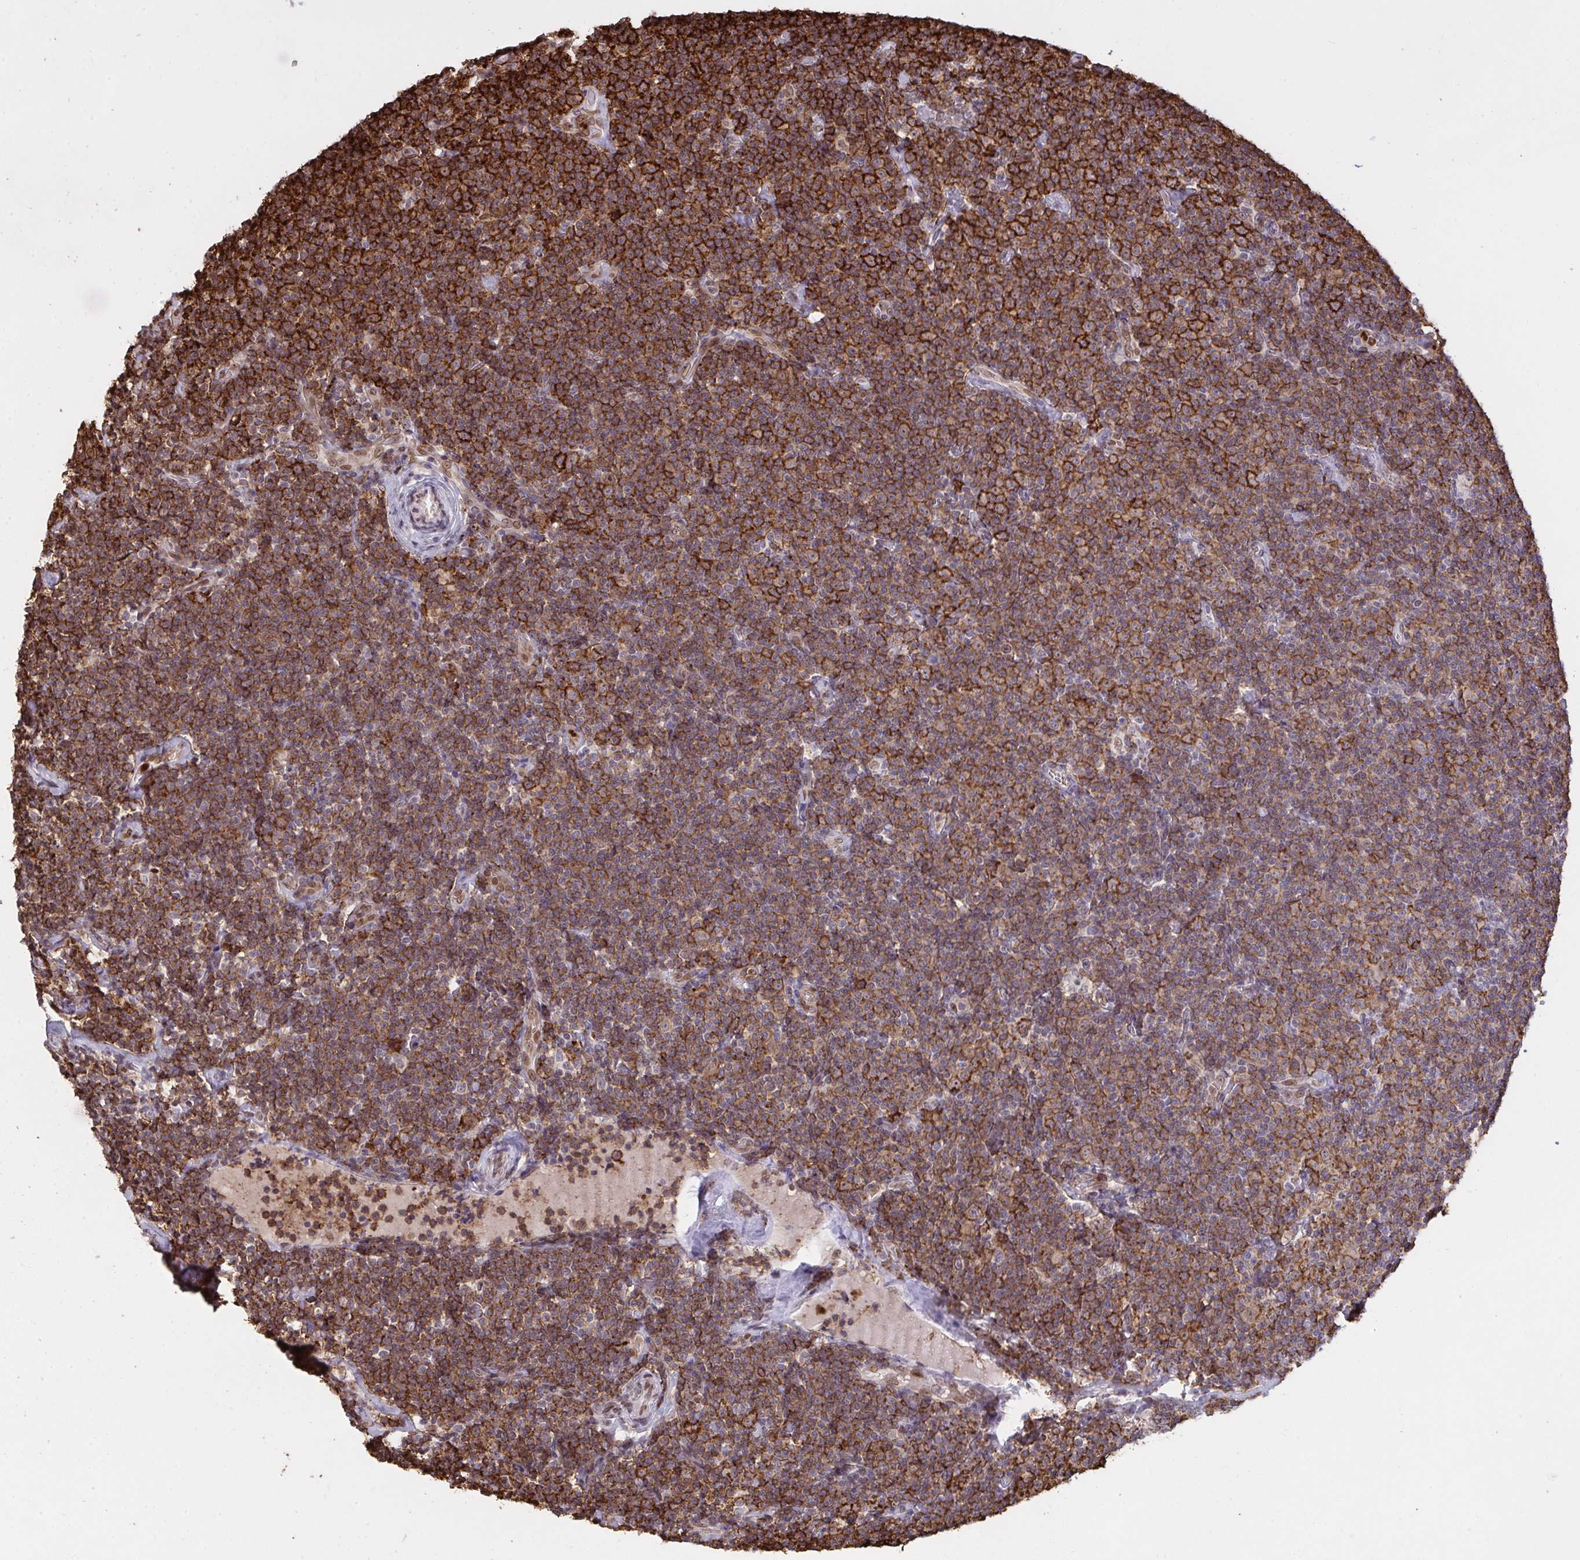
{"staining": {"intensity": "strong", "quantity": ">75%", "location": "cytoplasmic/membranous"}, "tissue": "lymphoma", "cell_type": "Tumor cells", "image_type": "cancer", "snomed": [{"axis": "morphology", "description": "Malignant lymphoma, non-Hodgkin's type, Low grade"}, {"axis": "topography", "description": "Lymph node"}], "caption": "Lymphoma tissue demonstrates strong cytoplasmic/membranous positivity in about >75% of tumor cells, visualized by immunohistochemistry.", "gene": "UXT", "patient": {"sex": "male", "age": 81}}